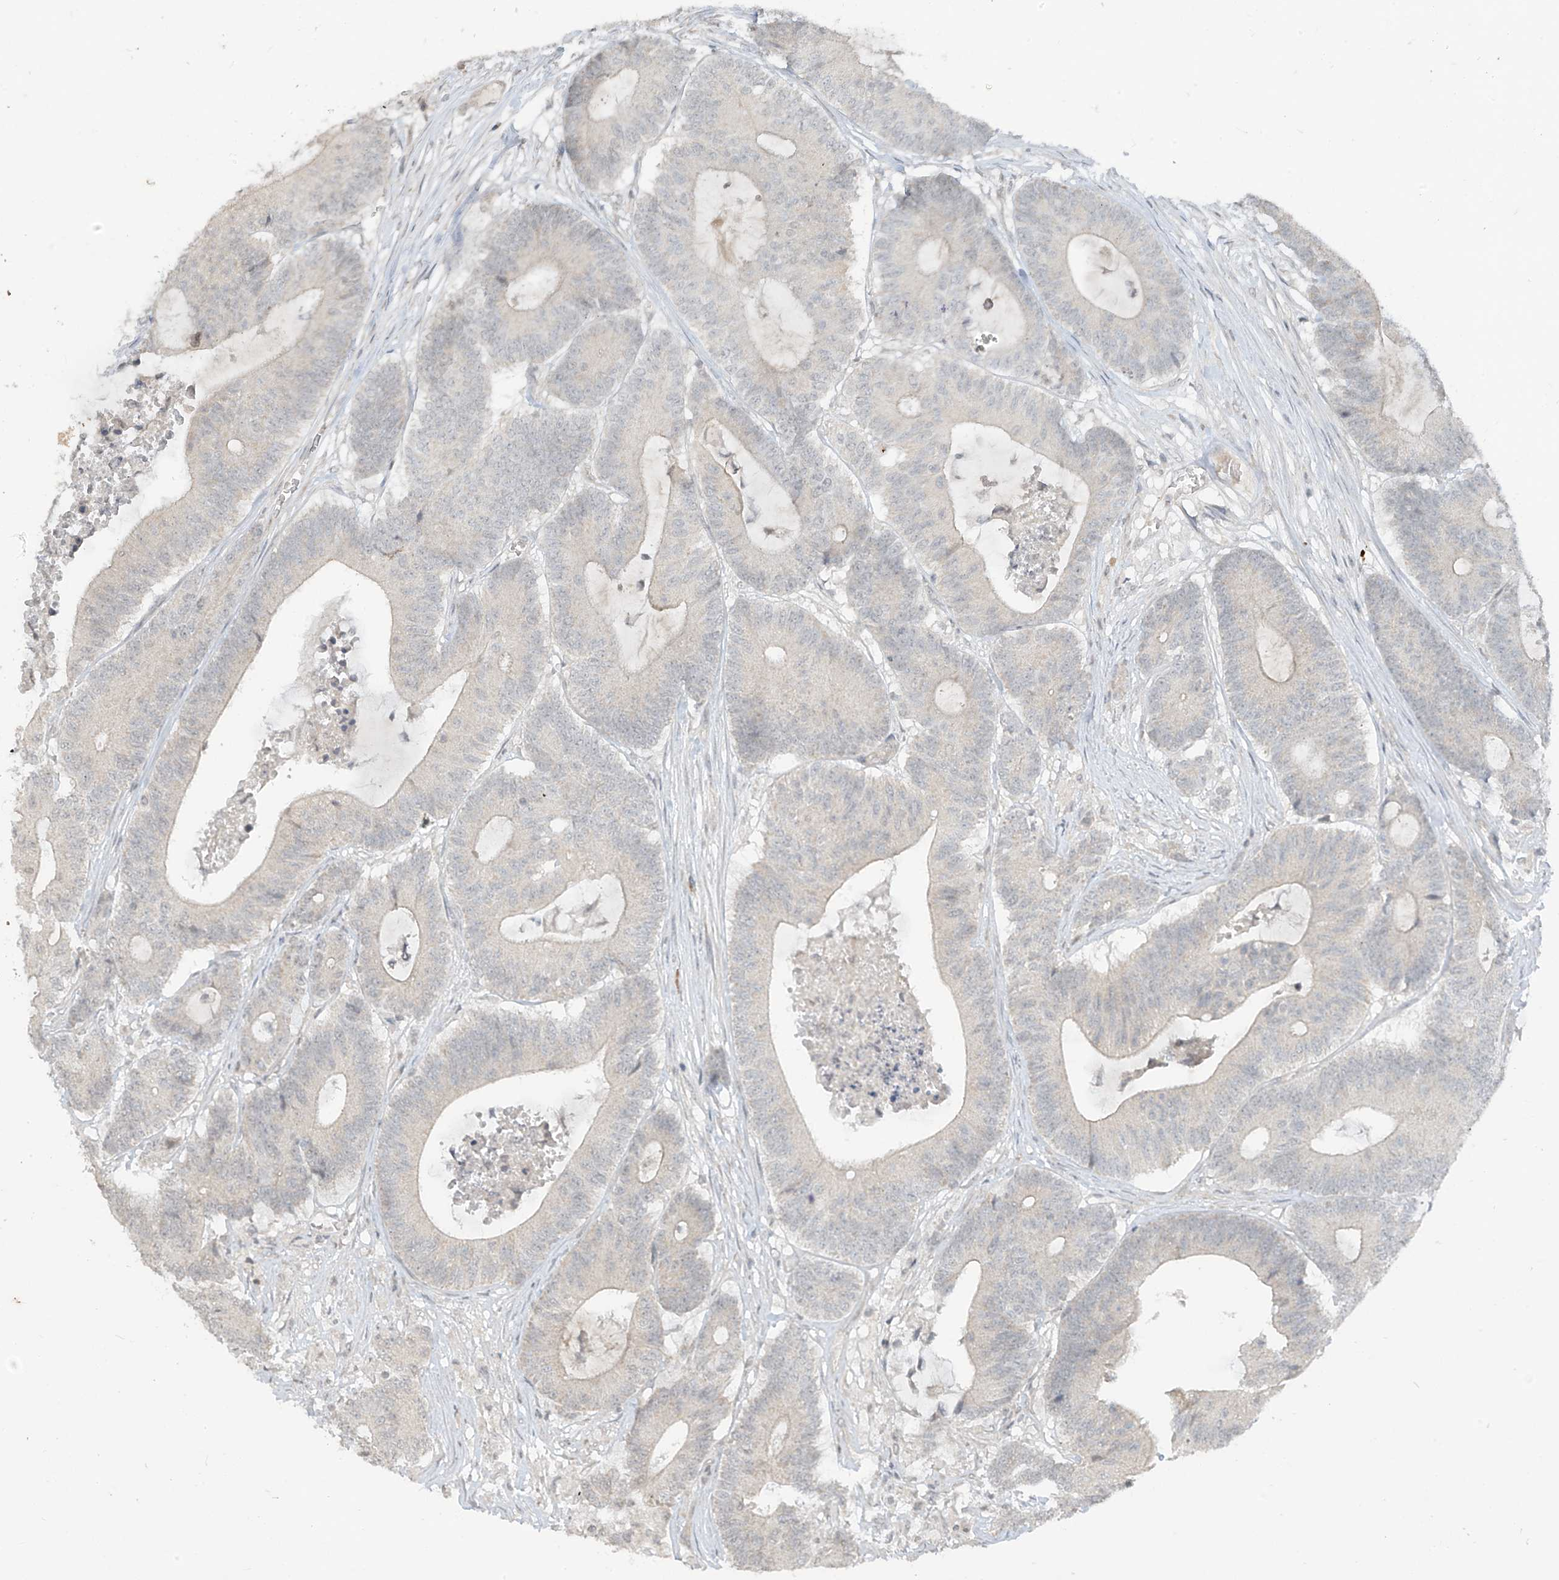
{"staining": {"intensity": "weak", "quantity": "<25%", "location": "cytoplasmic/membranous"}, "tissue": "colorectal cancer", "cell_type": "Tumor cells", "image_type": "cancer", "snomed": [{"axis": "morphology", "description": "Adenocarcinoma, NOS"}, {"axis": "topography", "description": "Colon"}], "caption": "Tumor cells are negative for protein expression in human colorectal cancer. (DAB (3,3'-diaminobenzidine) IHC with hematoxylin counter stain).", "gene": "DGKQ", "patient": {"sex": "female", "age": 84}}